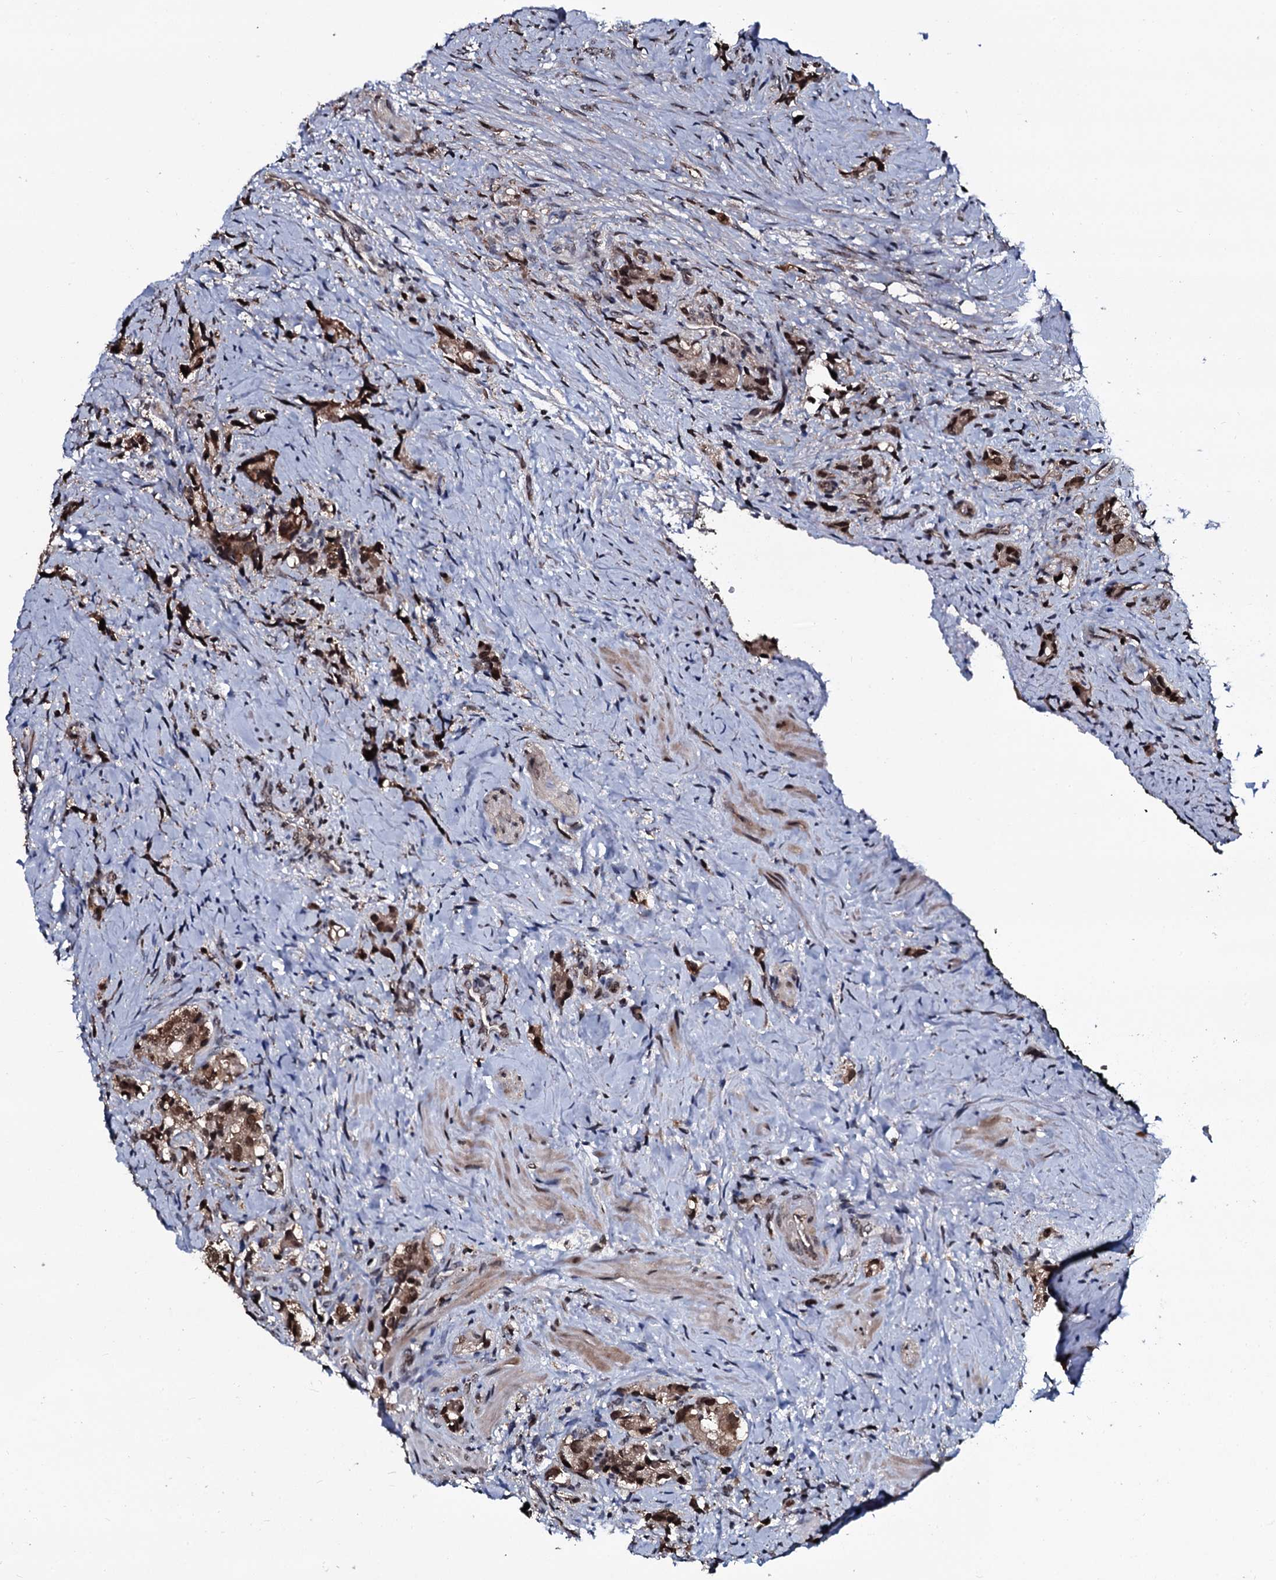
{"staining": {"intensity": "strong", "quantity": ">75%", "location": "cytoplasmic/membranous,nuclear"}, "tissue": "prostate cancer", "cell_type": "Tumor cells", "image_type": "cancer", "snomed": [{"axis": "morphology", "description": "Adenocarcinoma, High grade"}, {"axis": "topography", "description": "Prostate"}], "caption": "Brown immunohistochemical staining in prostate cancer (adenocarcinoma (high-grade)) demonstrates strong cytoplasmic/membranous and nuclear positivity in approximately >75% of tumor cells.", "gene": "HDDC3", "patient": {"sex": "male", "age": 65}}